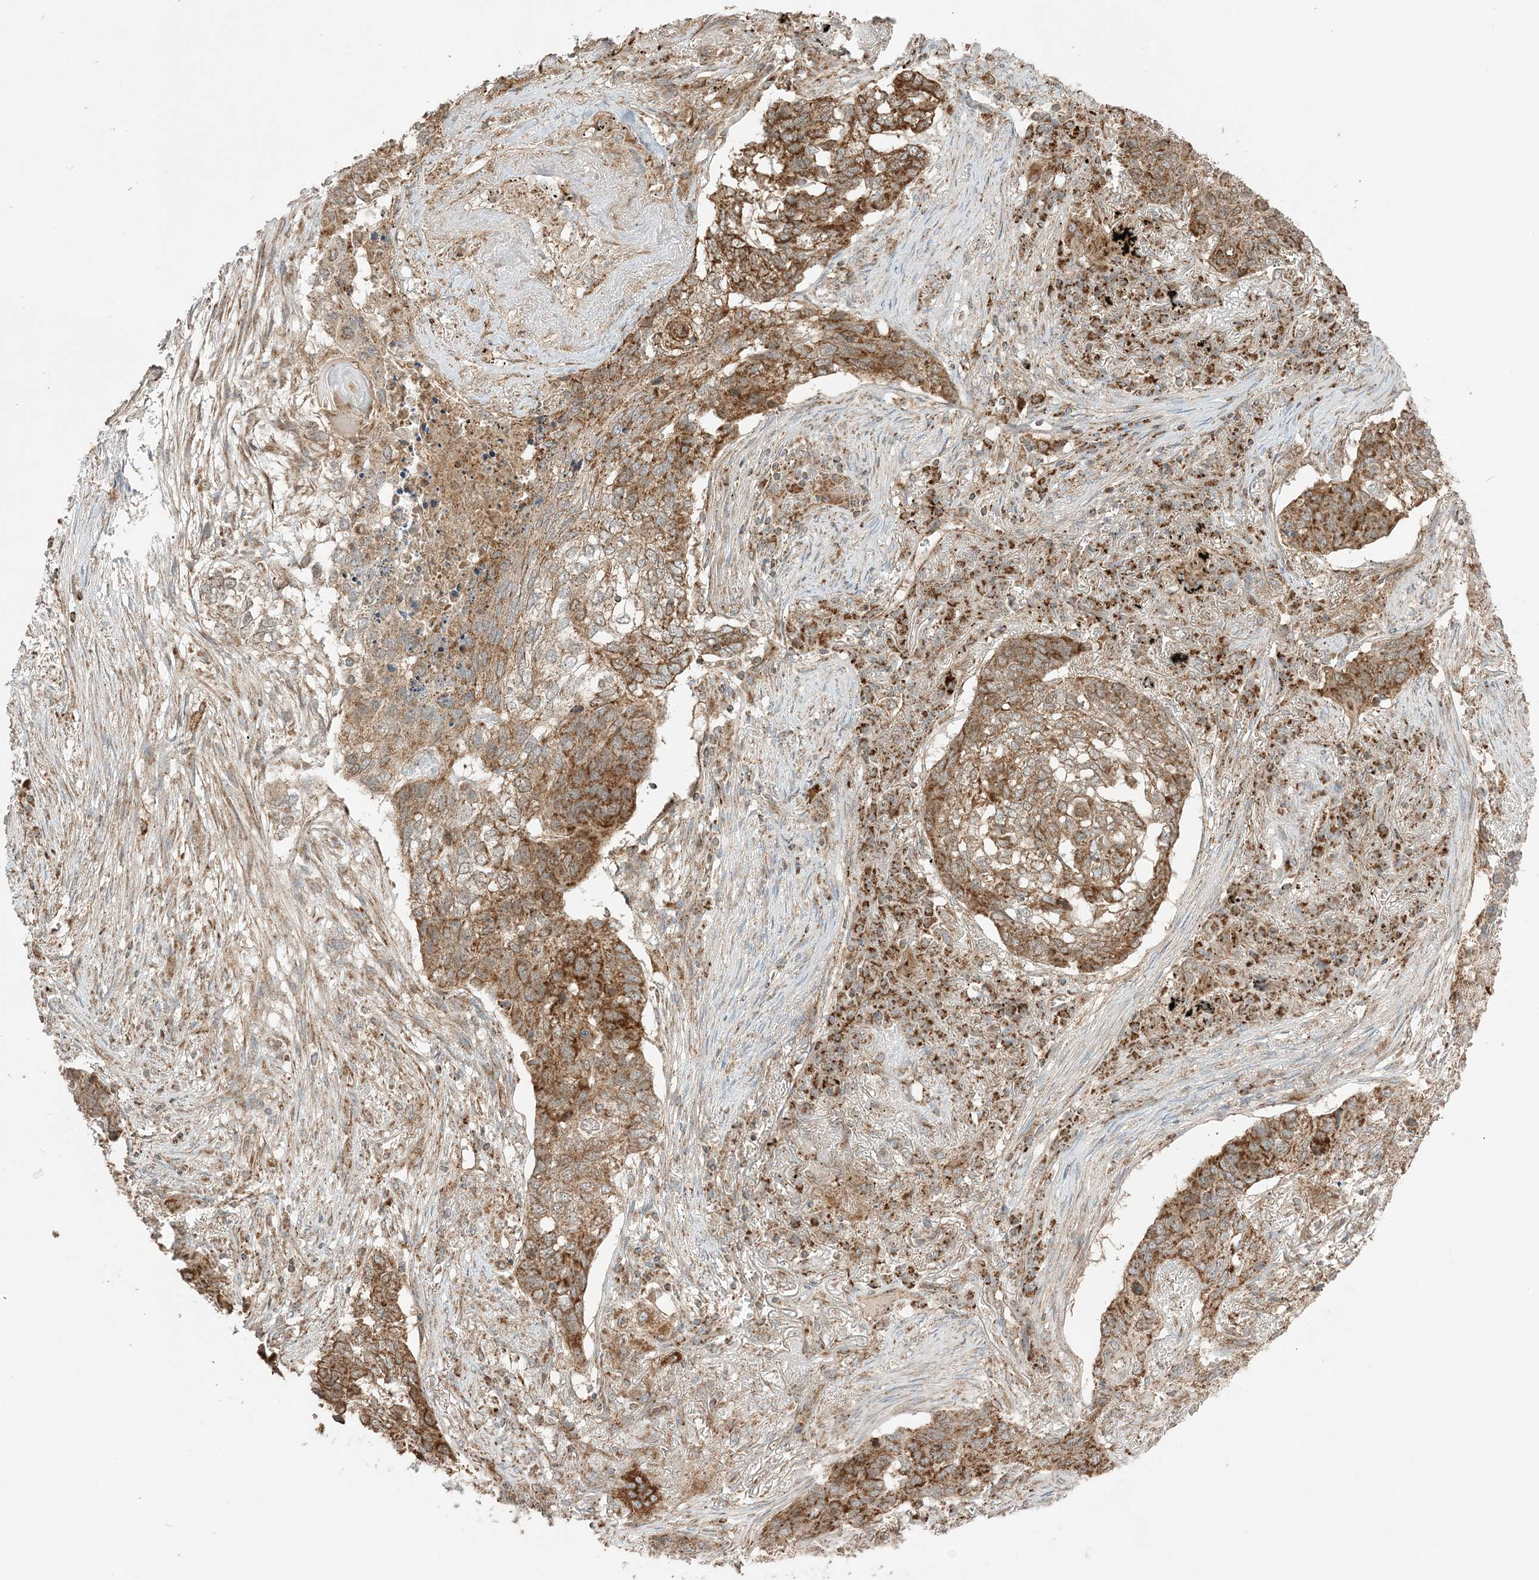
{"staining": {"intensity": "strong", "quantity": "25%-75%", "location": "cytoplasmic/membranous"}, "tissue": "lung cancer", "cell_type": "Tumor cells", "image_type": "cancer", "snomed": [{"axis": "morphology", "description": "Squamous cell carcinoma, NOS"}, {"axis": "topography", "description": "Lung"}], "caption": "Immunohistochemical staining of lung squamous cell carcinoma displays high levels of strong cytoplasmic/membranous protein expression in about 25%-75% of tumor cells. The protein is stained brown, and the nuclei are stained in blue (DAB (3,3'-diaminobenzidine) IHC with brightfield microscopy, high magnification).", "gene": "N4BP3", "patient": {"sex": "female", "age": 63}}